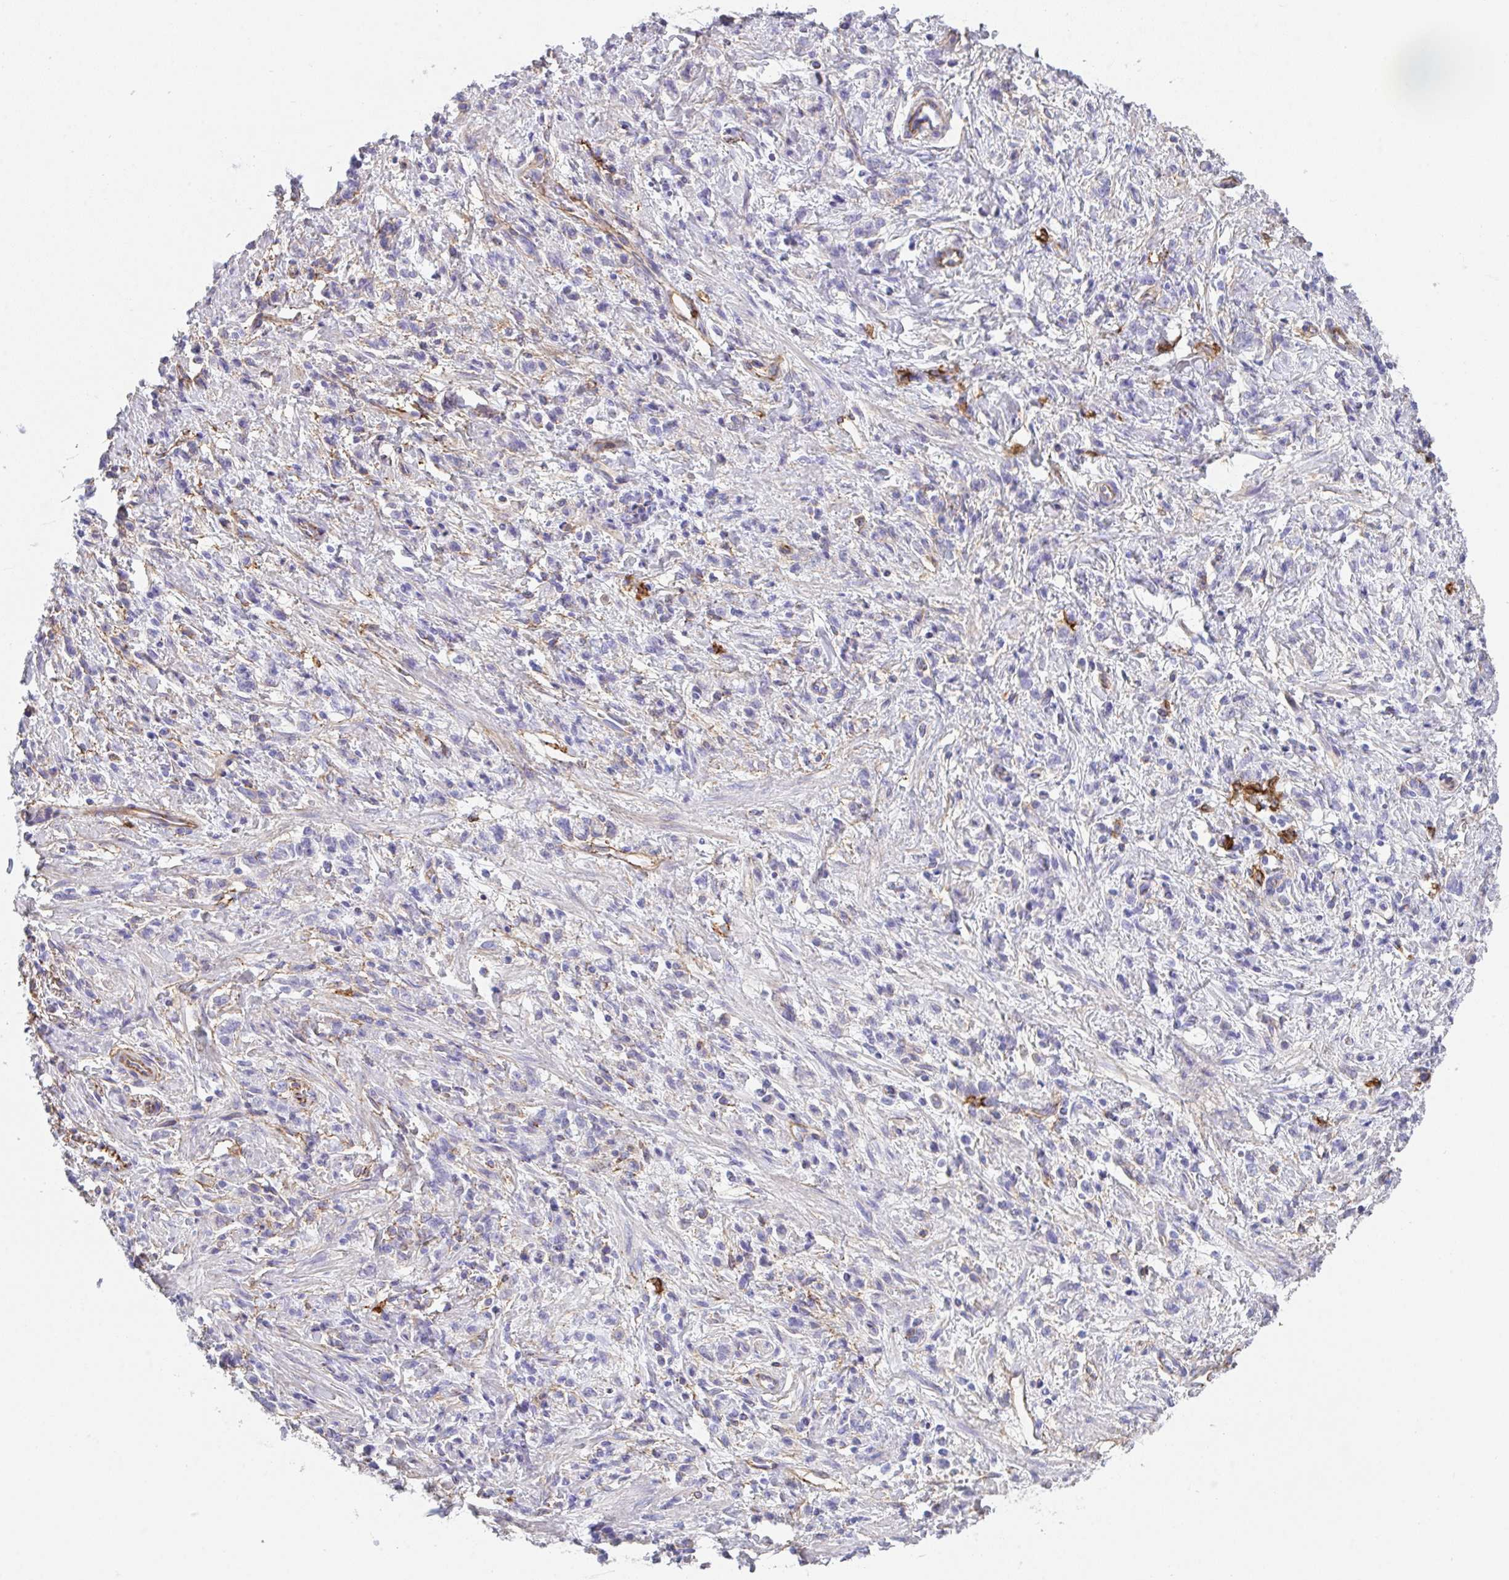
{"staining": {"intensity": "negative", "quantity": "none", "location": "none"}, "tissue": "stomach cancer", "cell_type": "Tumor cells", "image_type": "cancer", "snomed": [{"axis": "morphology", "description": "Adenocarcinoma, NOS"}, {"axis": "topography", "description": "Stomach"}], "caption": "Immunohistochemical staining of stomach cancer (adenocarcinoma) shows no significant positivity in tumor cells.", "gene": "DBN1", "patient": {"sex": "male", "age": 77}}